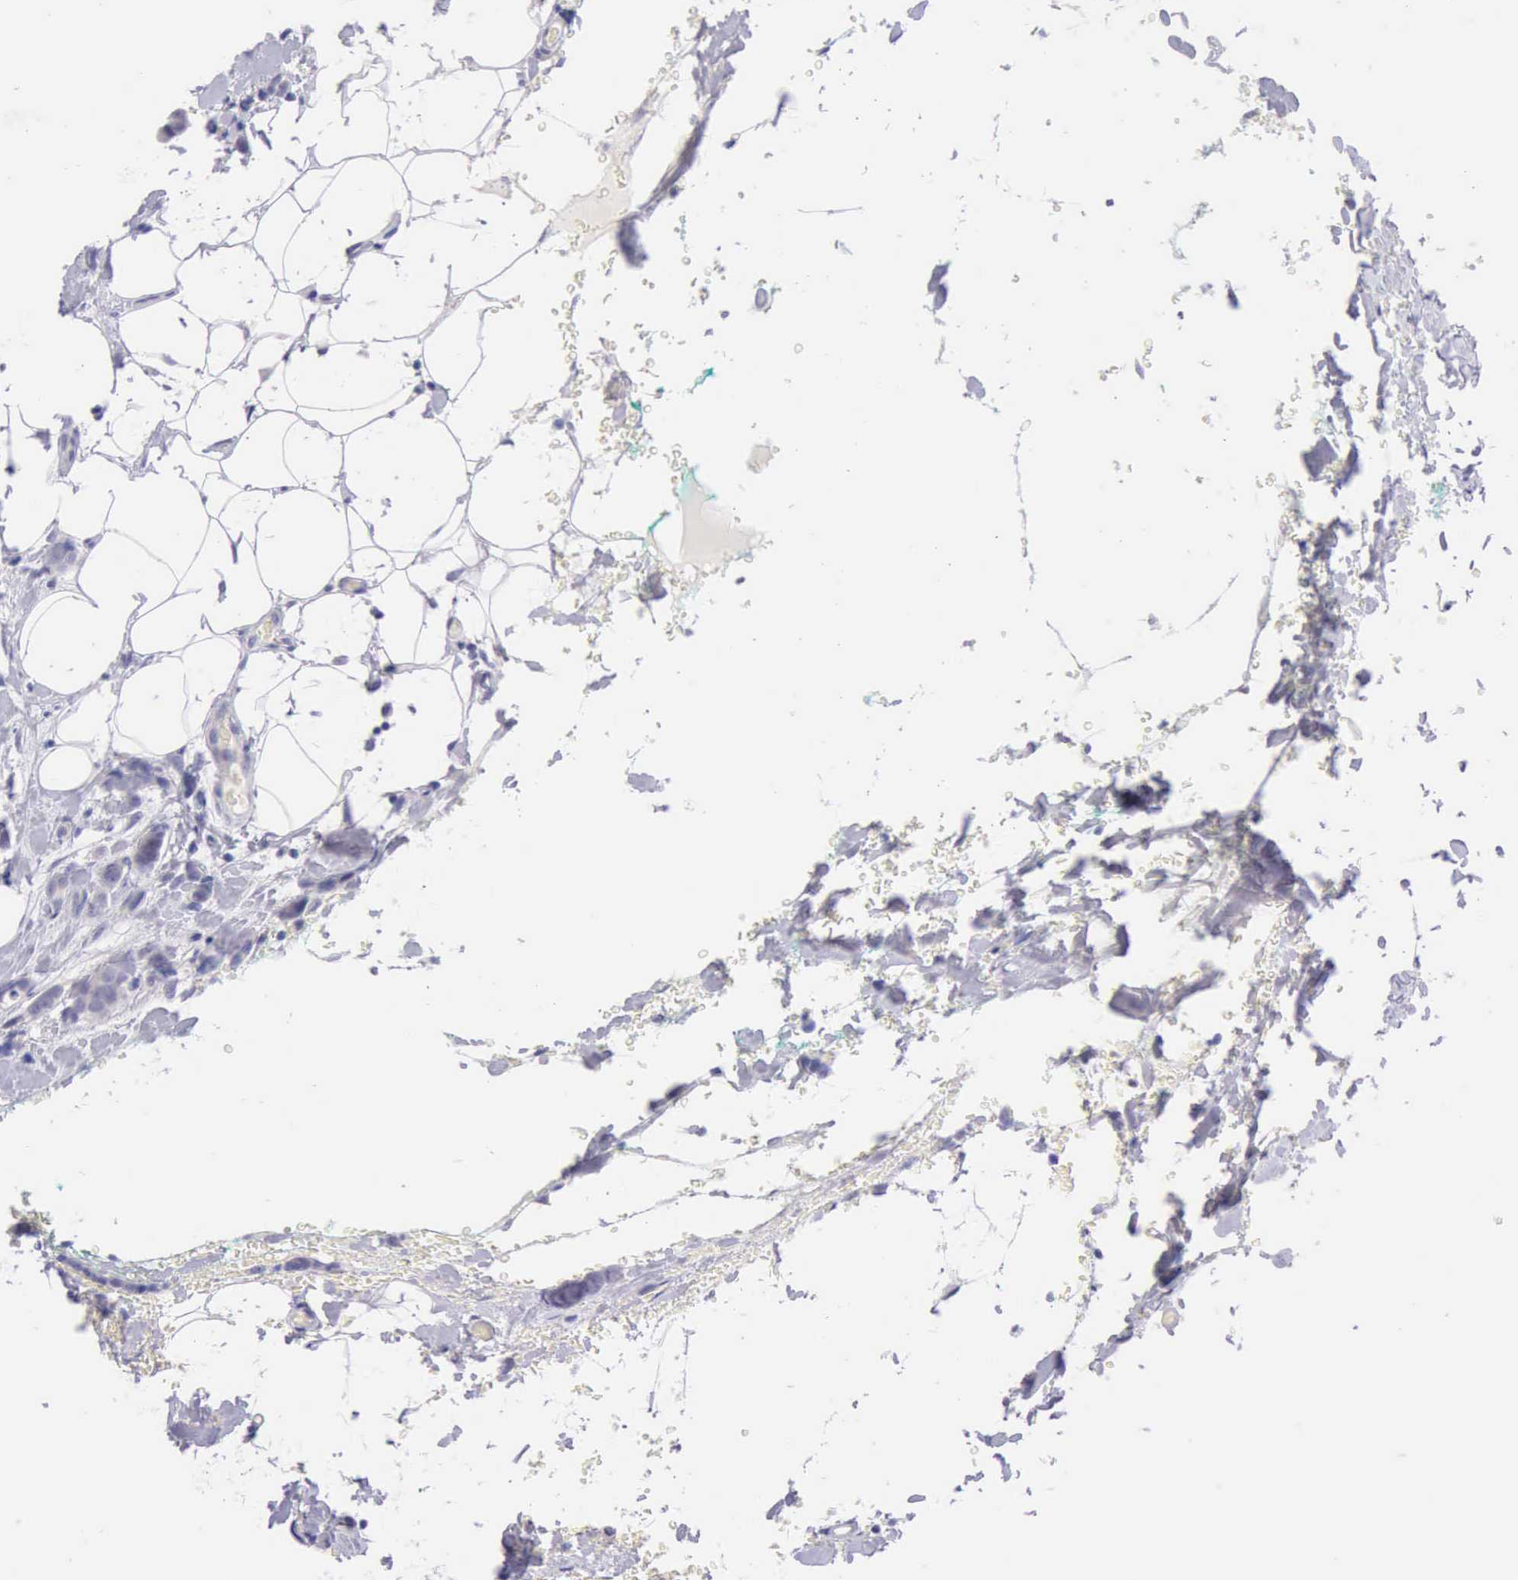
{"staining": {"intensity": "negative", "quantity": "none", "location": "none"}, "tissue": "breast cancer", "cell_type": "Tumor cells", "image_type": "cancer", "snomed": [{"axis": "morphology", "description": "Lobular carcinoma"}, {"axis": "topography", "description": "Breast"}], "caption": "Protein analysis of lobular carcinoma (breast) shows no significant staining in tumor cells. (DAB IHC with hematoxylin counter stain).", "gene": "LRFN5", "patient": {"sex": "female", "age": 60}}